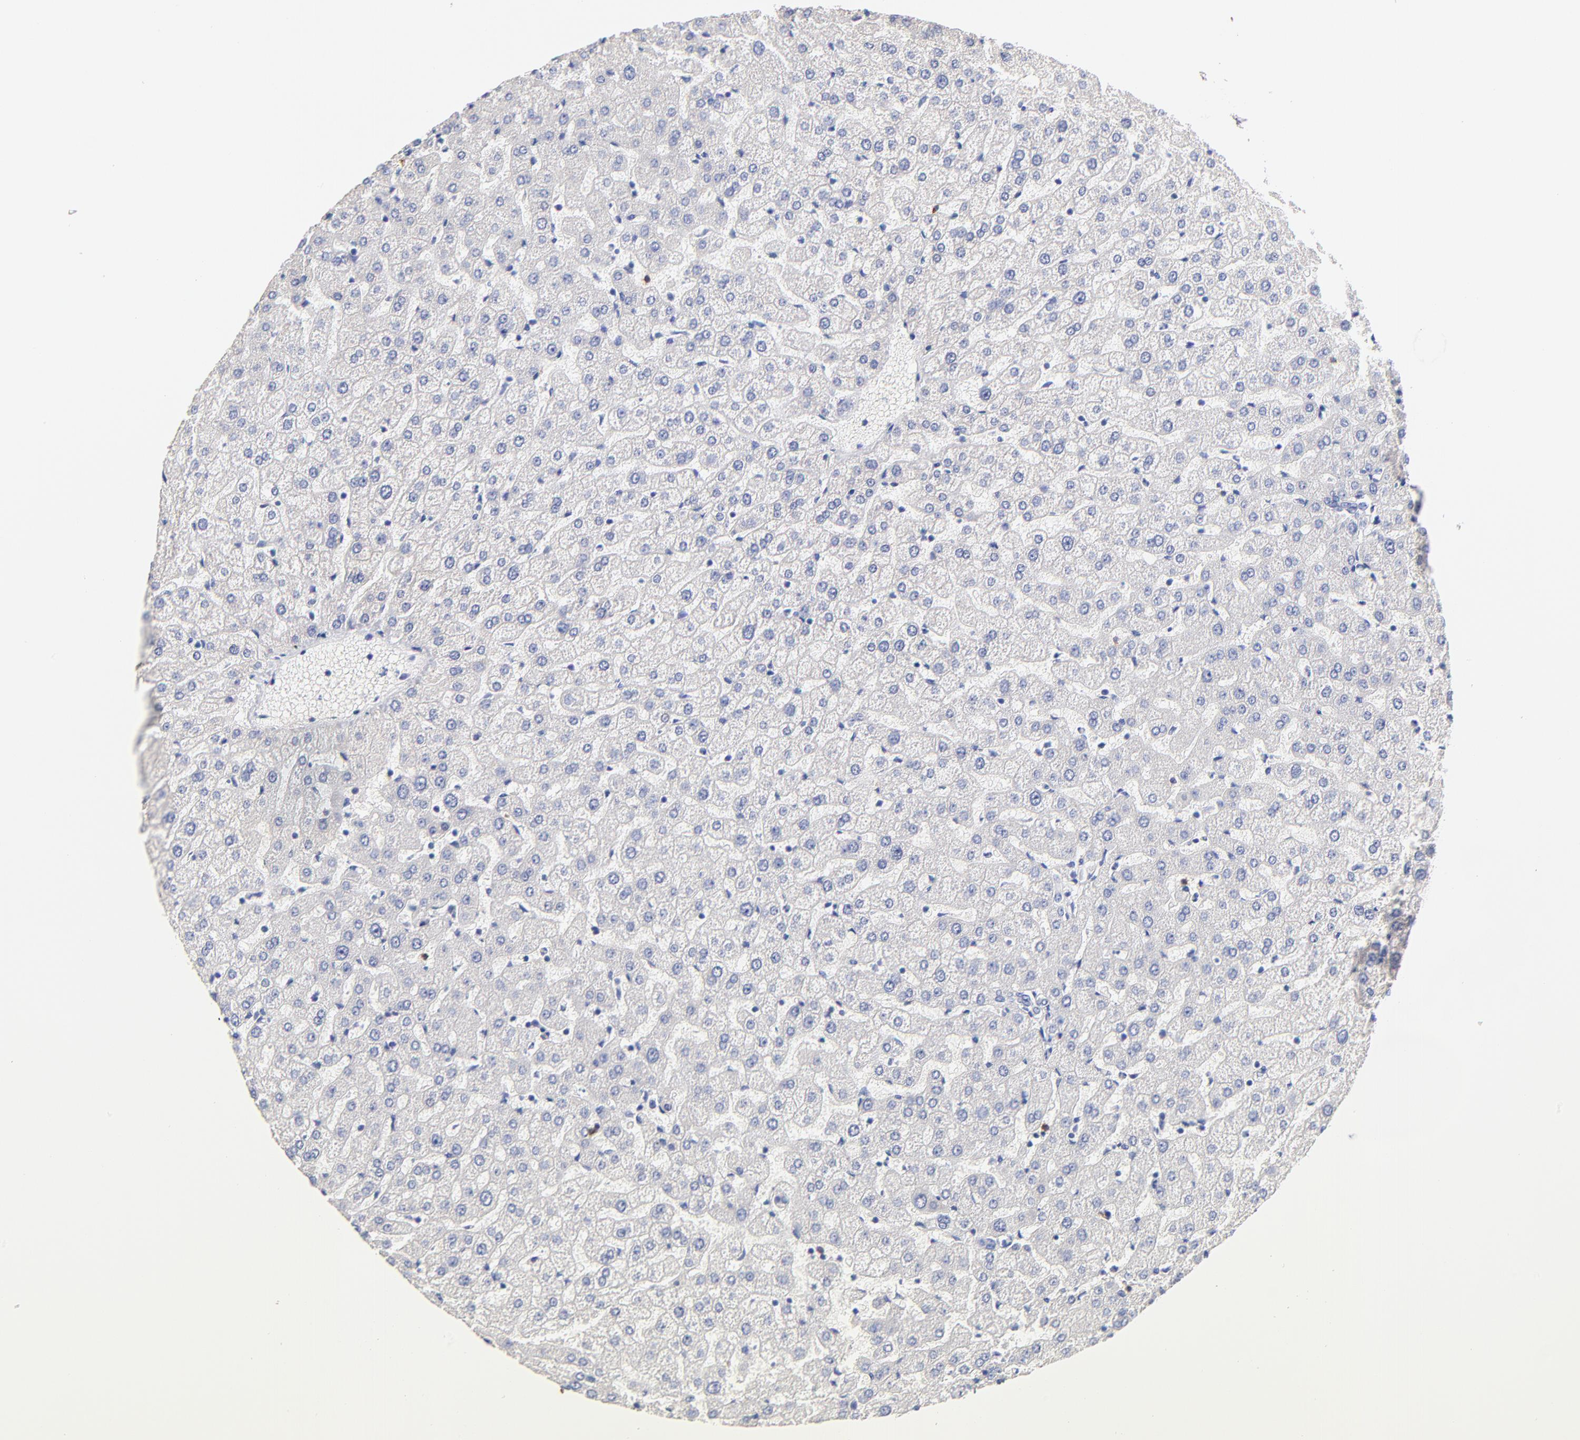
{"staining": {"intensity": "negative", "quantity": "none", "location": "none"}, "tissue": "liver", "cell_type": "Cholangiocytes", "image_type": "normal", "snomed": [{"axis": "morphology", "description": "Normal tissue, NOS"}, {"axis": "morphology", "description": "Fibrosis, NOS"}, {"axis": "topography", "description": "Liver"}], "caption": "Cholangiocytes show no significant protein staining in unremarkable liver. Nuclei are stained in blue.", "gene": "TNFRSF13C", "patient": {"sex": "female", "age": 29}}